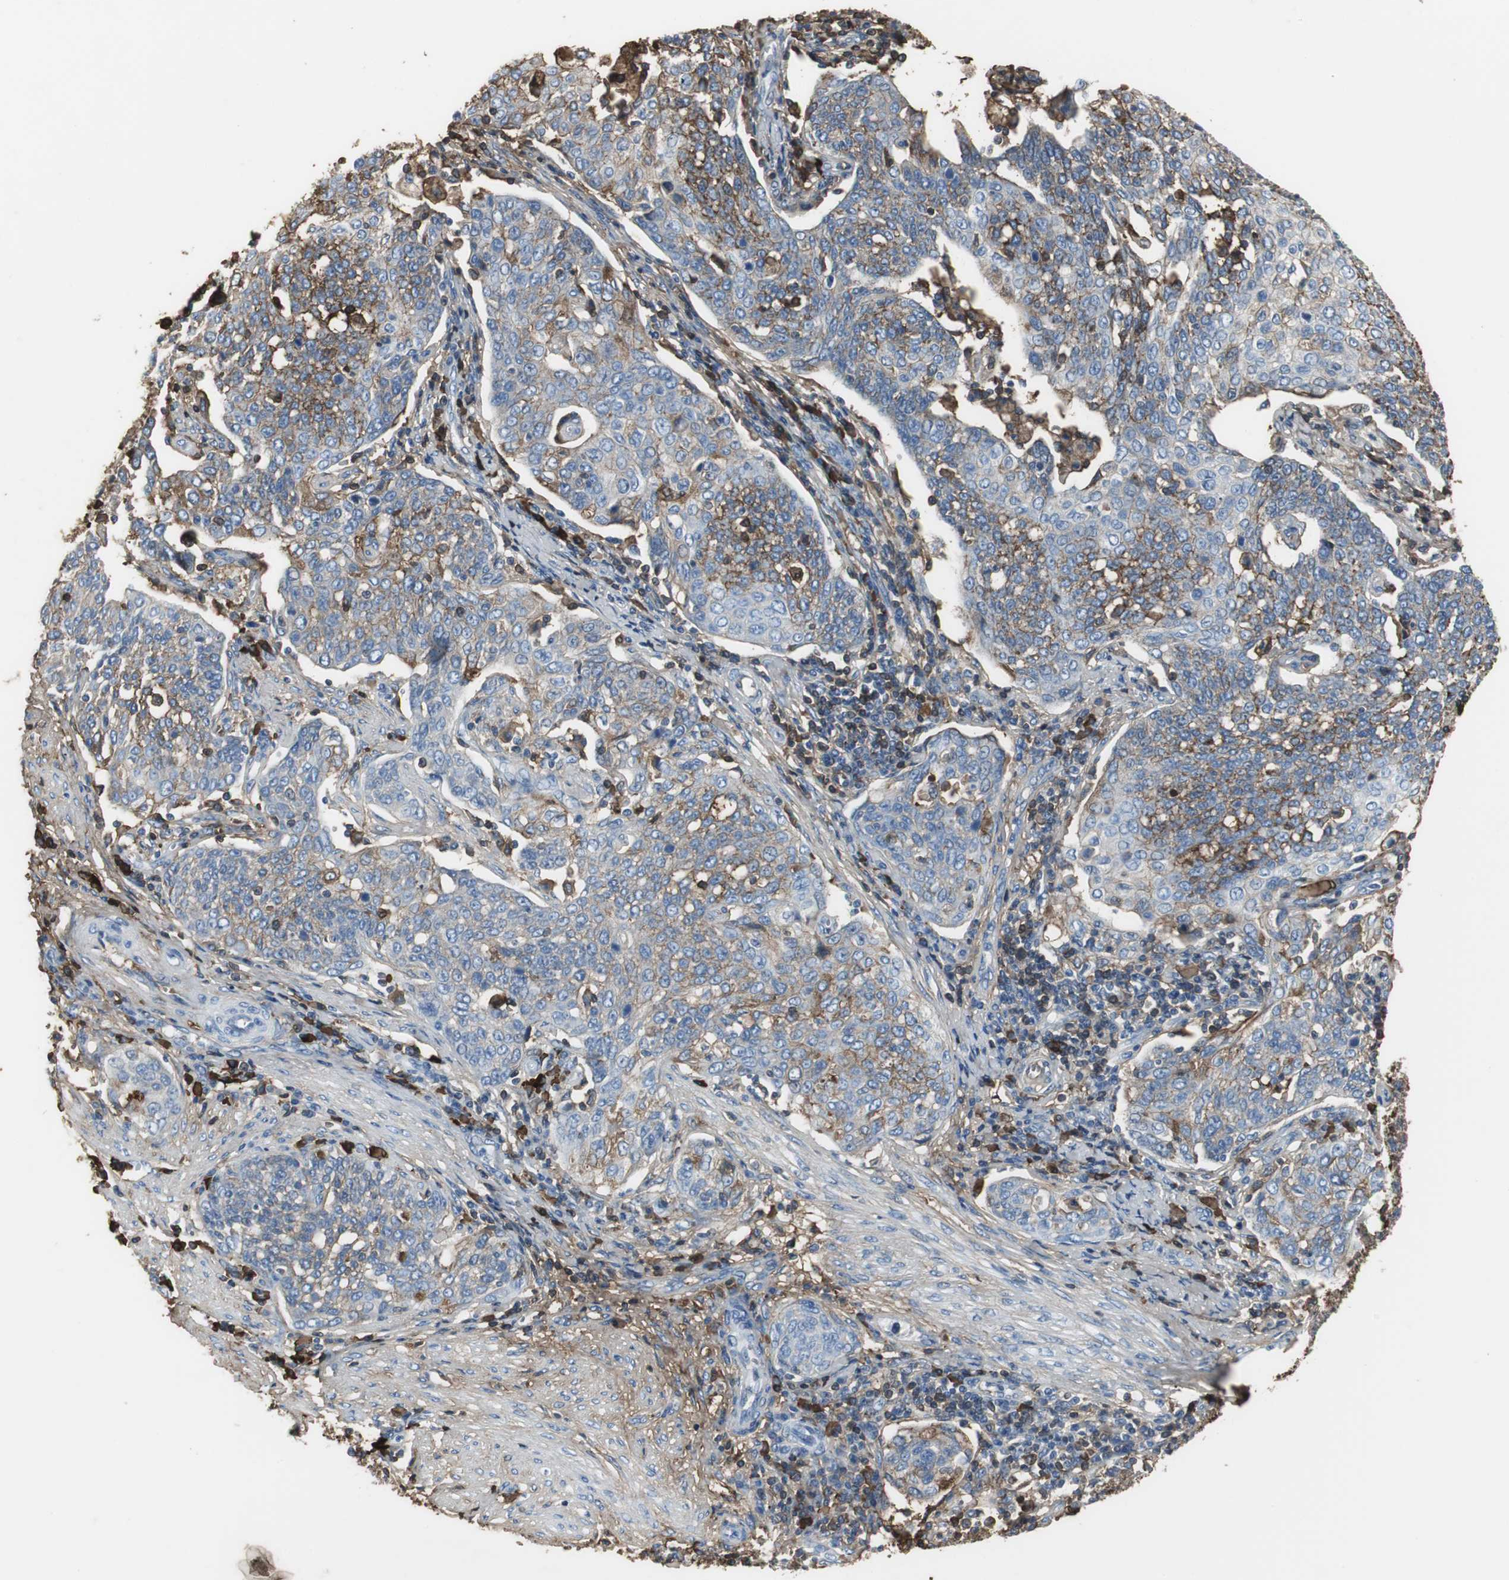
{"staining": {"intensity": "weak", "quantity": "25%-75%", "location": "cytoplasmic/membranous"}, "tissue": "cervical cancer", "cell_type": "Tumor cells", "image_type": "cancer", "snomed": [{"axis": "morphology", "description": "Squamous cell carcinoma, NOS"}, {"axis": "topography", "description": "Cervix"}], "caption": "Cervical cancer tissue shows weak cytoplasmic/membranous expression in about 25%-75% of tumor cells", "gene": "IGHA1", "patient": {"sex": "female", "age": 34}}